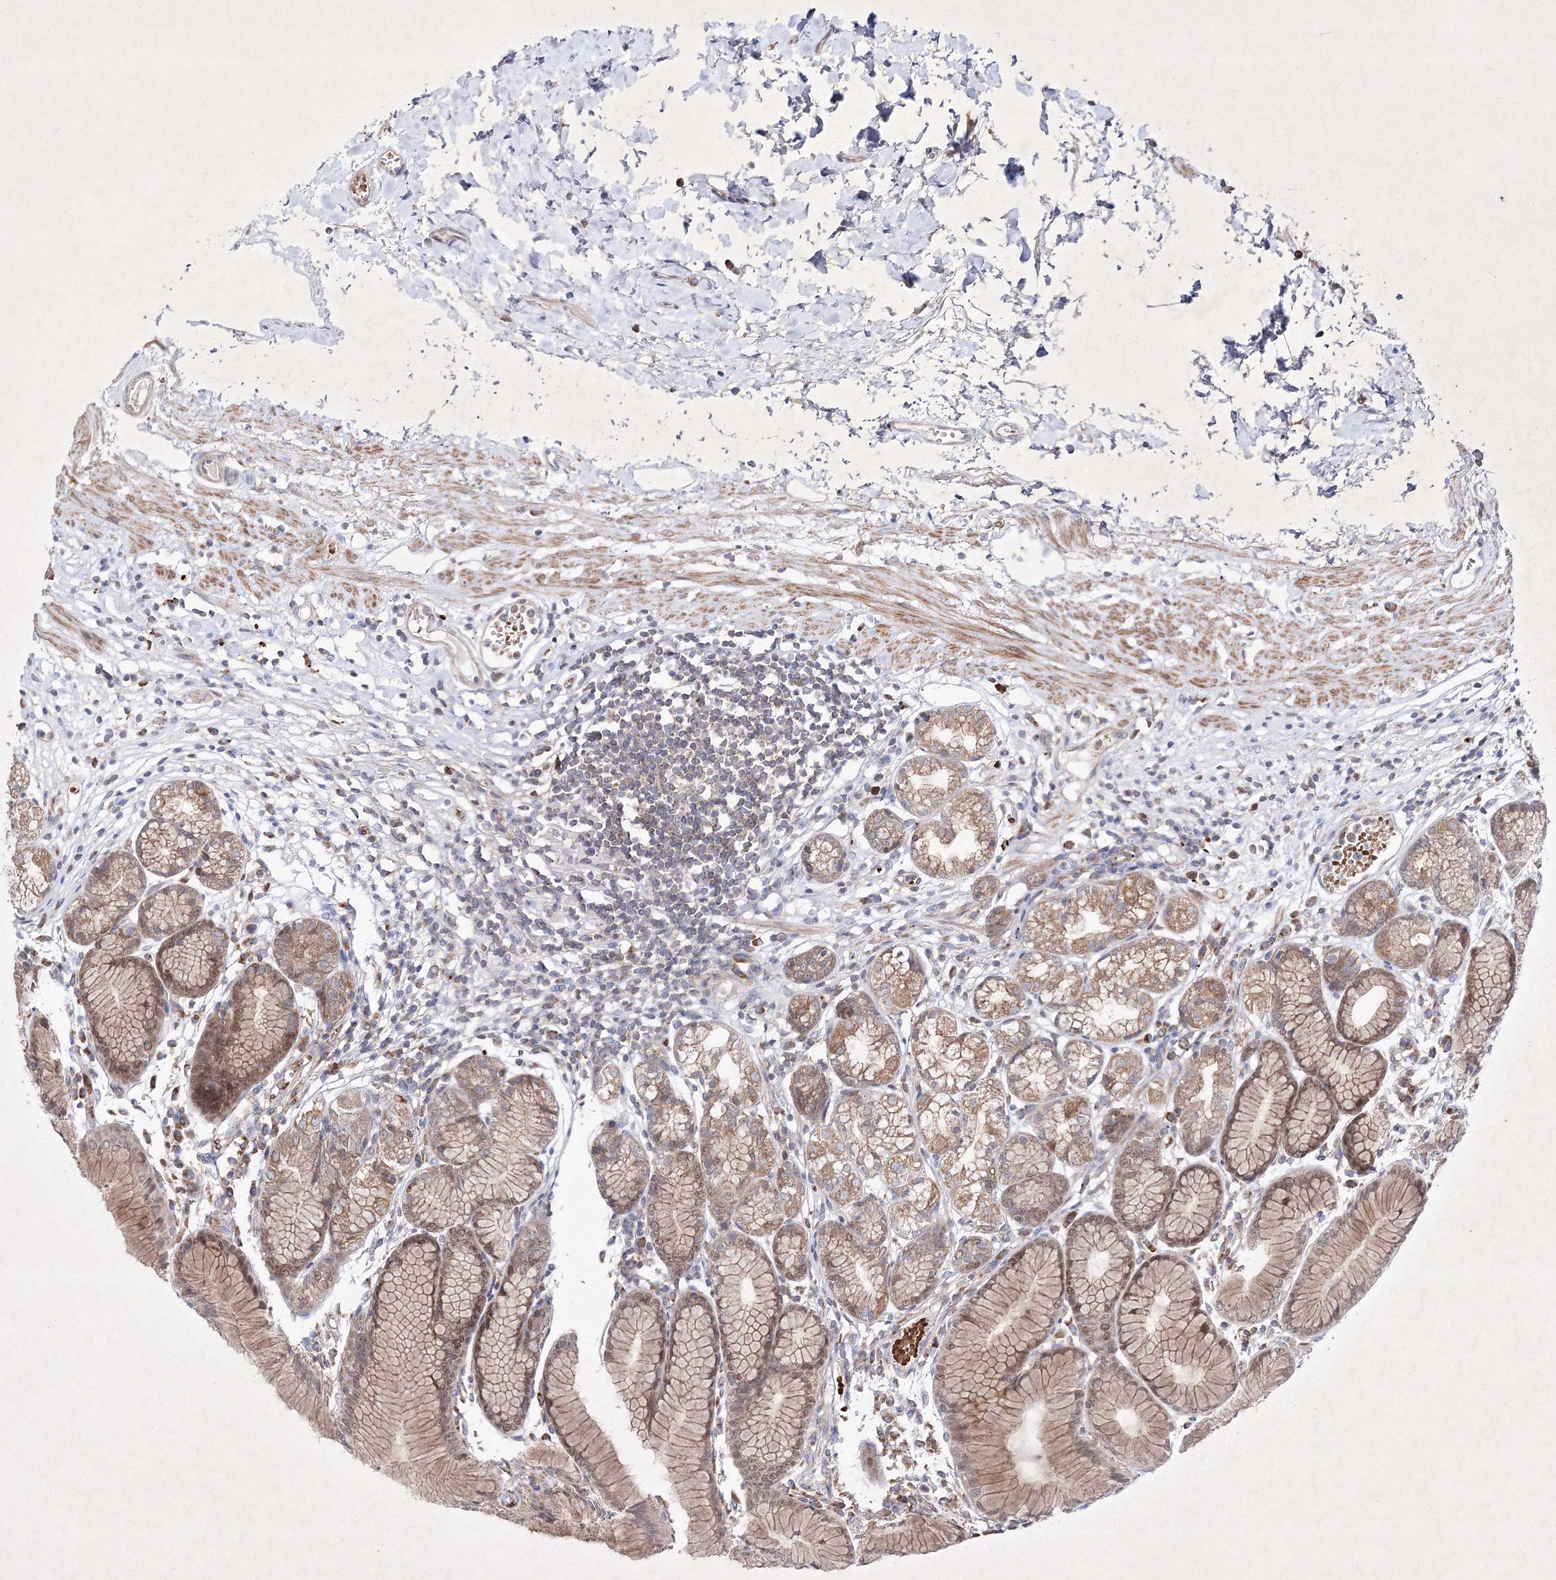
{"staining": {"intensity": "moderate", "quantity": ">75%", "location": "cytoplasmic/membranous,nuclear"}, "tissue": "stomach", "cell_type": "Glandular cells", "image_type": "normal", "snomed": [{"axis": "morphology", "description": "Normal tissue, NOS"}, {"axis": "topography", "description": "Stomach"}], "caption": "IHC image of unremarkable human stomach stained for a protein (brown), which shows medium levels of moderate cytoplasmic/membranous,nuclear expression in approximately >75% of glandular cells.", "gene": "OPA1", "patient": {"sex": "female", "age": 57}}